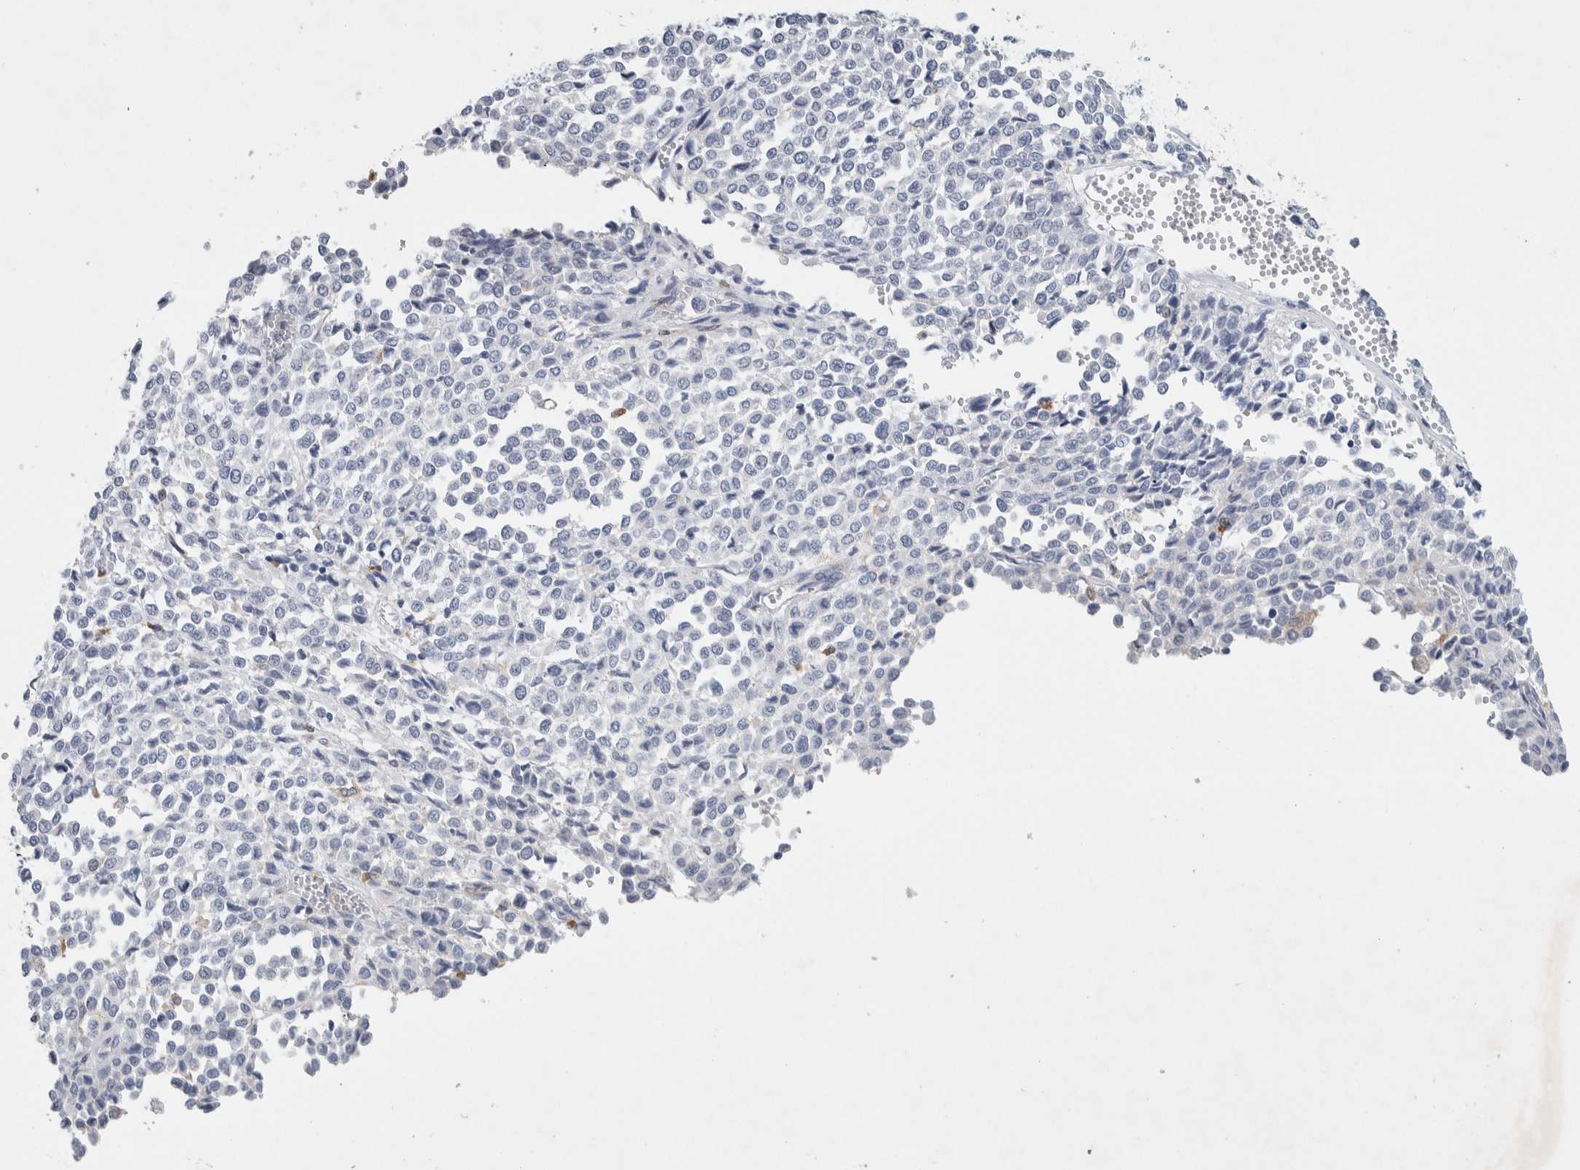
{"staining": {"intensity": "negative", "quantity": "none", "location": "none"}, "tissue": "melanoma", "cell_type": "Tumor cells", "image_type": "cancer", "snomed": [{"axis": "morphology", "description": "Malignant melanoma, Metastatic site"}, {"axis": "topography", "description": "Pancreas"}], "caption": "An image of human malignant melanoma (metastatic site) is negative for staining in tumor cells. (DAB (3,3'-diaminobenzidine) immunohistochemistry with hematoxylin counter stain).", "gene": "NCF2", "patient": {"sex": "female", "age": 30}}